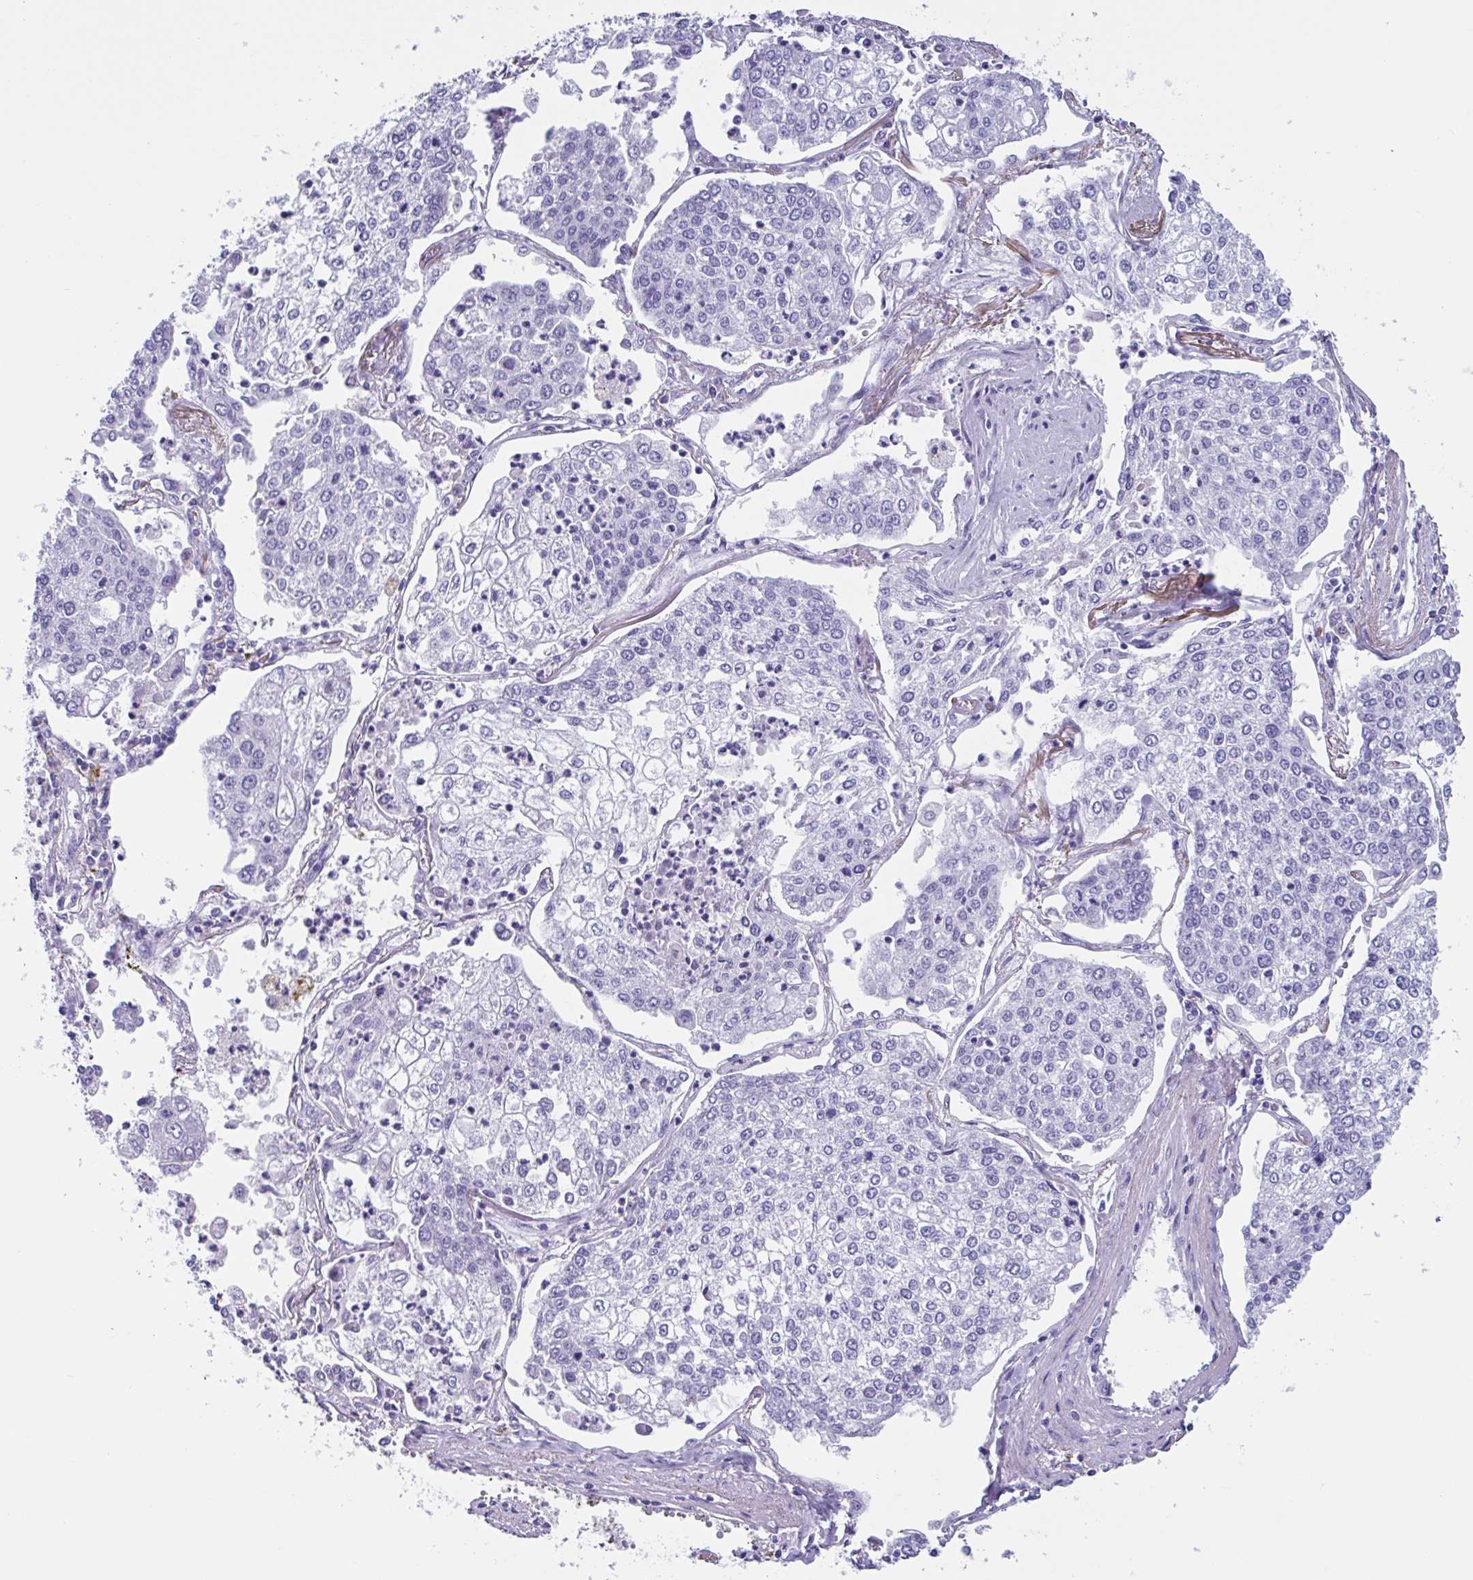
{"staining": {"intensity": "negative", "quantity": "none", "location": "none"}, "tissue": "lung cancer", "cell_type": "Tumor cells", "image_type": "cancer", "snomed": [{"axis": "morphology", "description": "Squamous cell carcinoma, NOS"}, {"axis": "topography", "description": "Lung"}], "caption": "This image is of lung cancer (squamous cell carcinoma) stained with immunohistochemistry (IHC) to label a protein in brown with the nuclei are counter-stained blue. There is no positivity in tumor cells.", "gene": "USP35", "patient": {"sex": "male", "age": 74}}